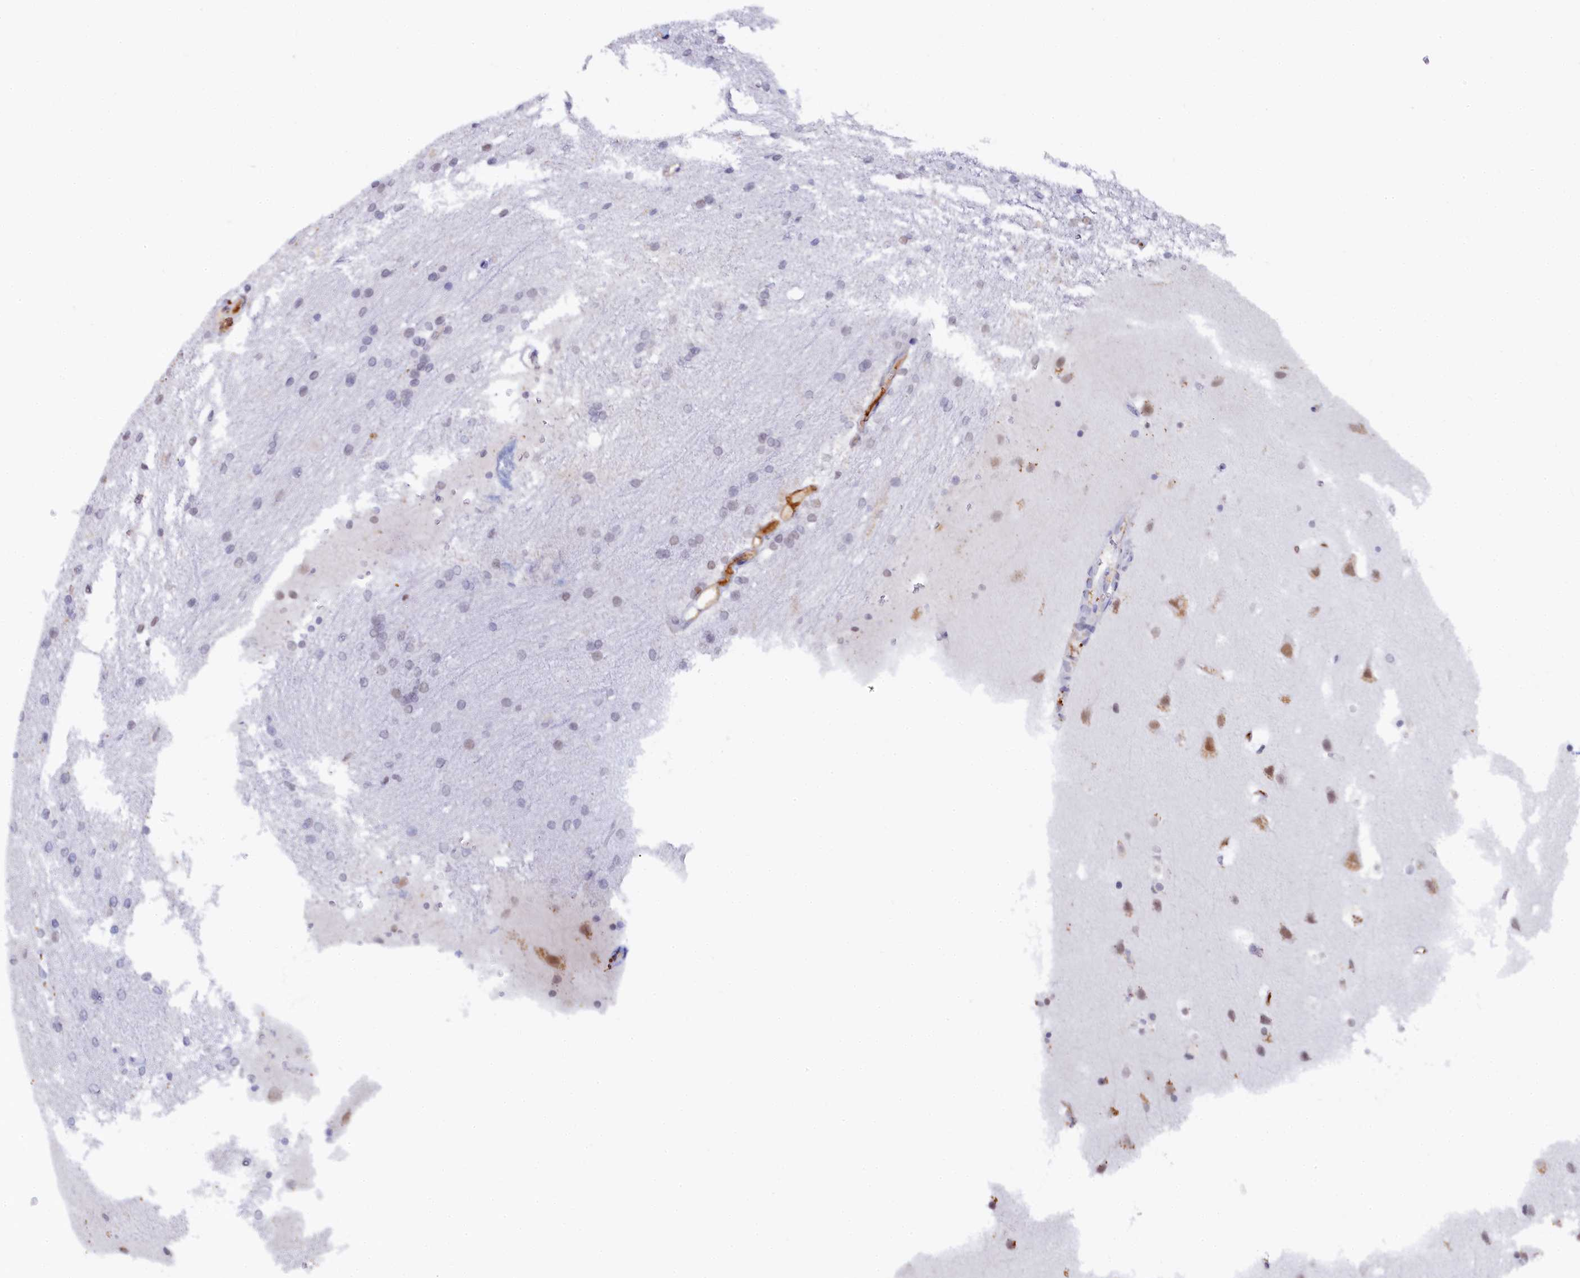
{"staining": {"intensity": "moderate", "quantity": "<25%", "location": "cytoplasmic/membranous"}, "tissue": "cerebral cortex", "cell_type": "Endothelial cells", "image_type": "normal", "snomed": [{"axis": "morphology", "description": "Normal tissue, NOS"}, {"axis": "topography", "description": "Cerebral cortex"}], "caption": "Moderate cytoplasmic/membranous expression for a protein is present in about <25% of endothelial cells of normal cerebral cortex using IHC.", "gene": "INTS14", "patient": {"sex": "male", "age": 54}}